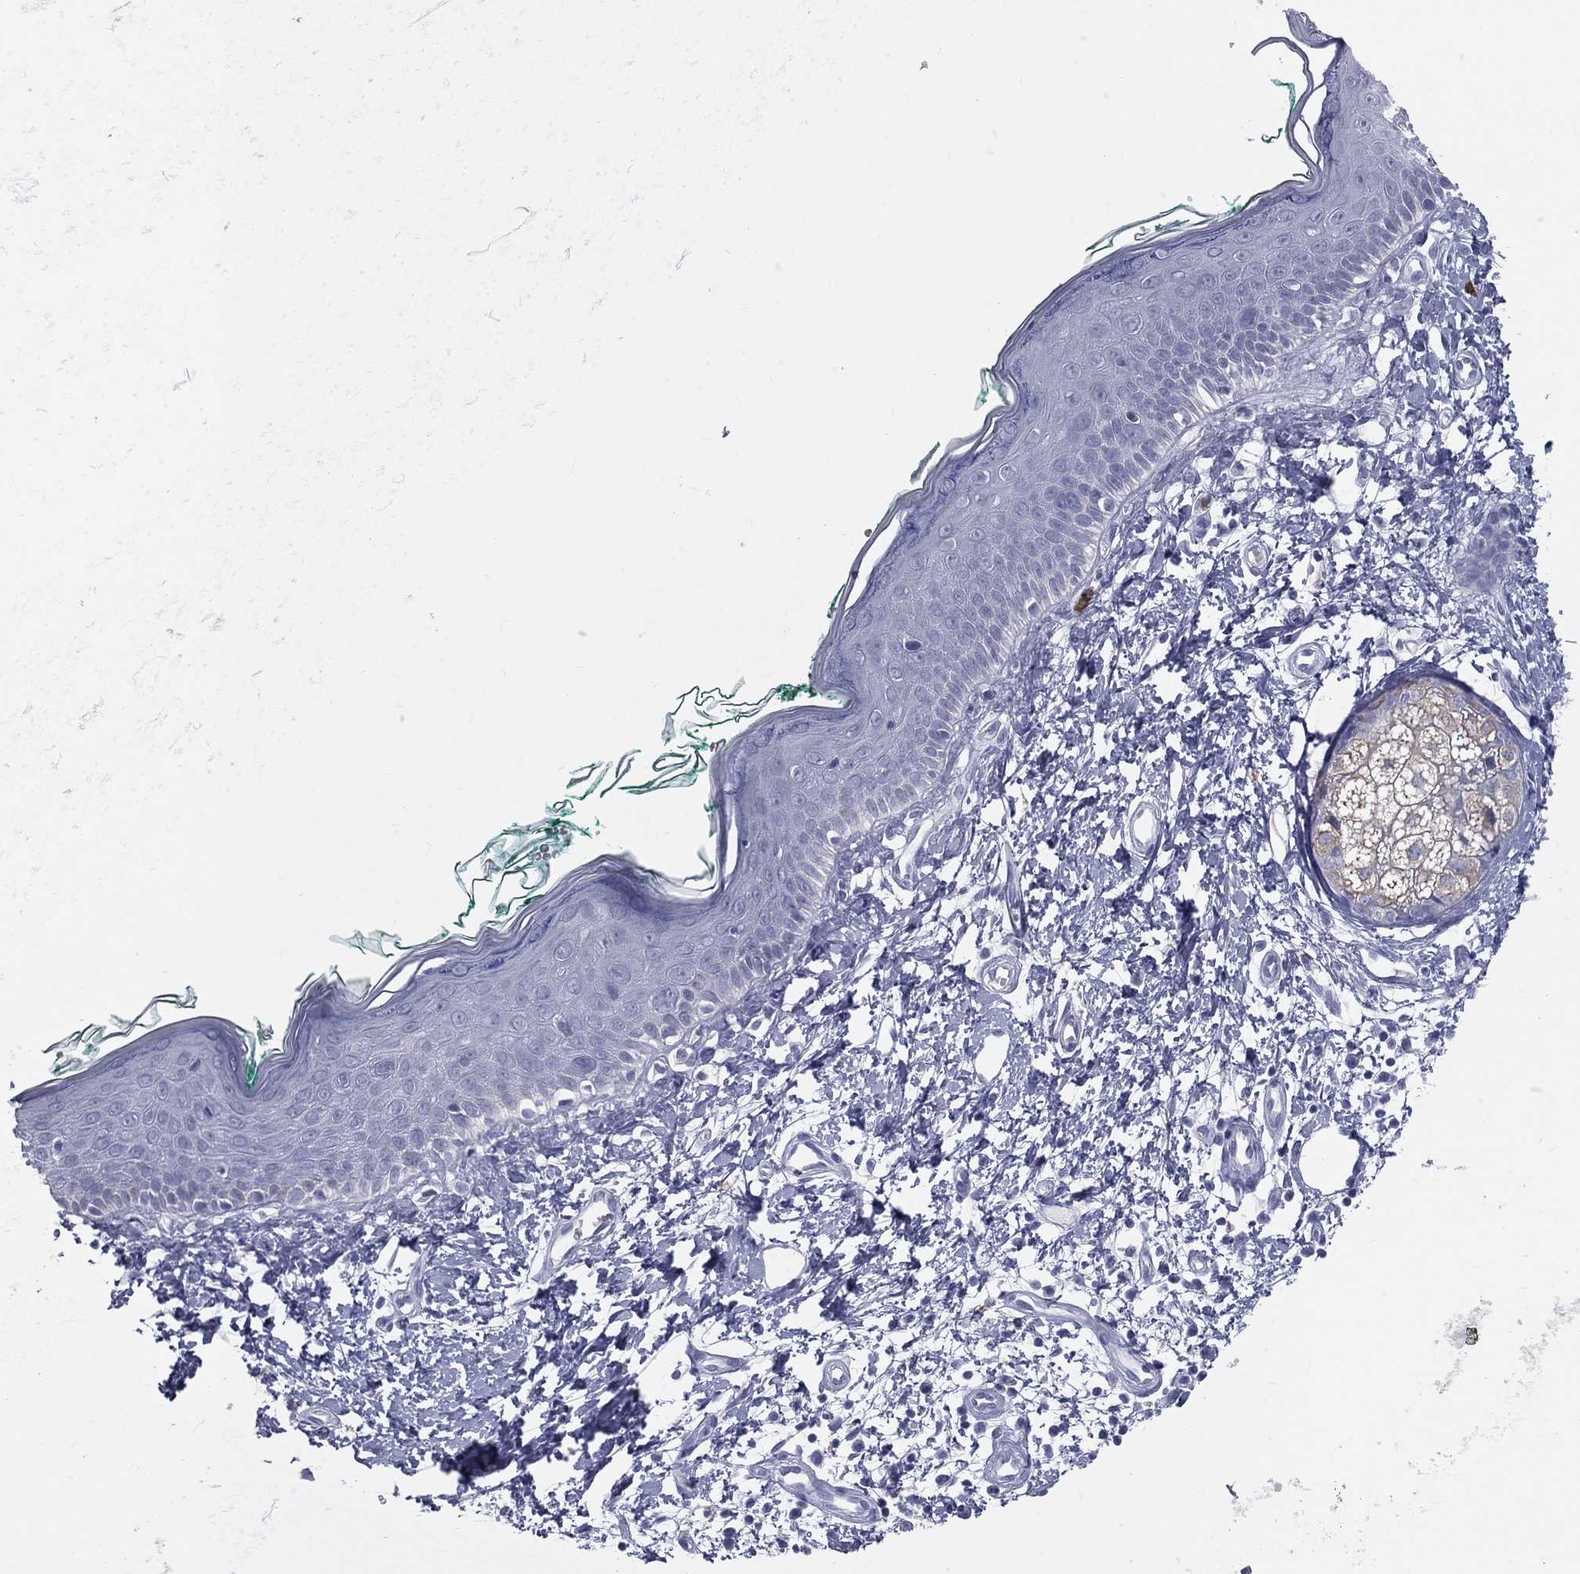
{"staining": {"intensity": "negative", "quantity": "none", "location": "none"}, "tissue": "skin", "cell_type": "Fibroblasts", "image_type": "normal", "snomed": [{"axis": "morphology", "description": "Normal tissue, NOS"}, {"axis": "morphology", "description": "Basal cell carcinoma"}, {"axis": "topography", "description": "Skin"}], "caption": "Image shows no protein expression in fibroblasts of normal skin.", "gene": "TFPI2", "patient": {"sex": "male", "age": 33}}